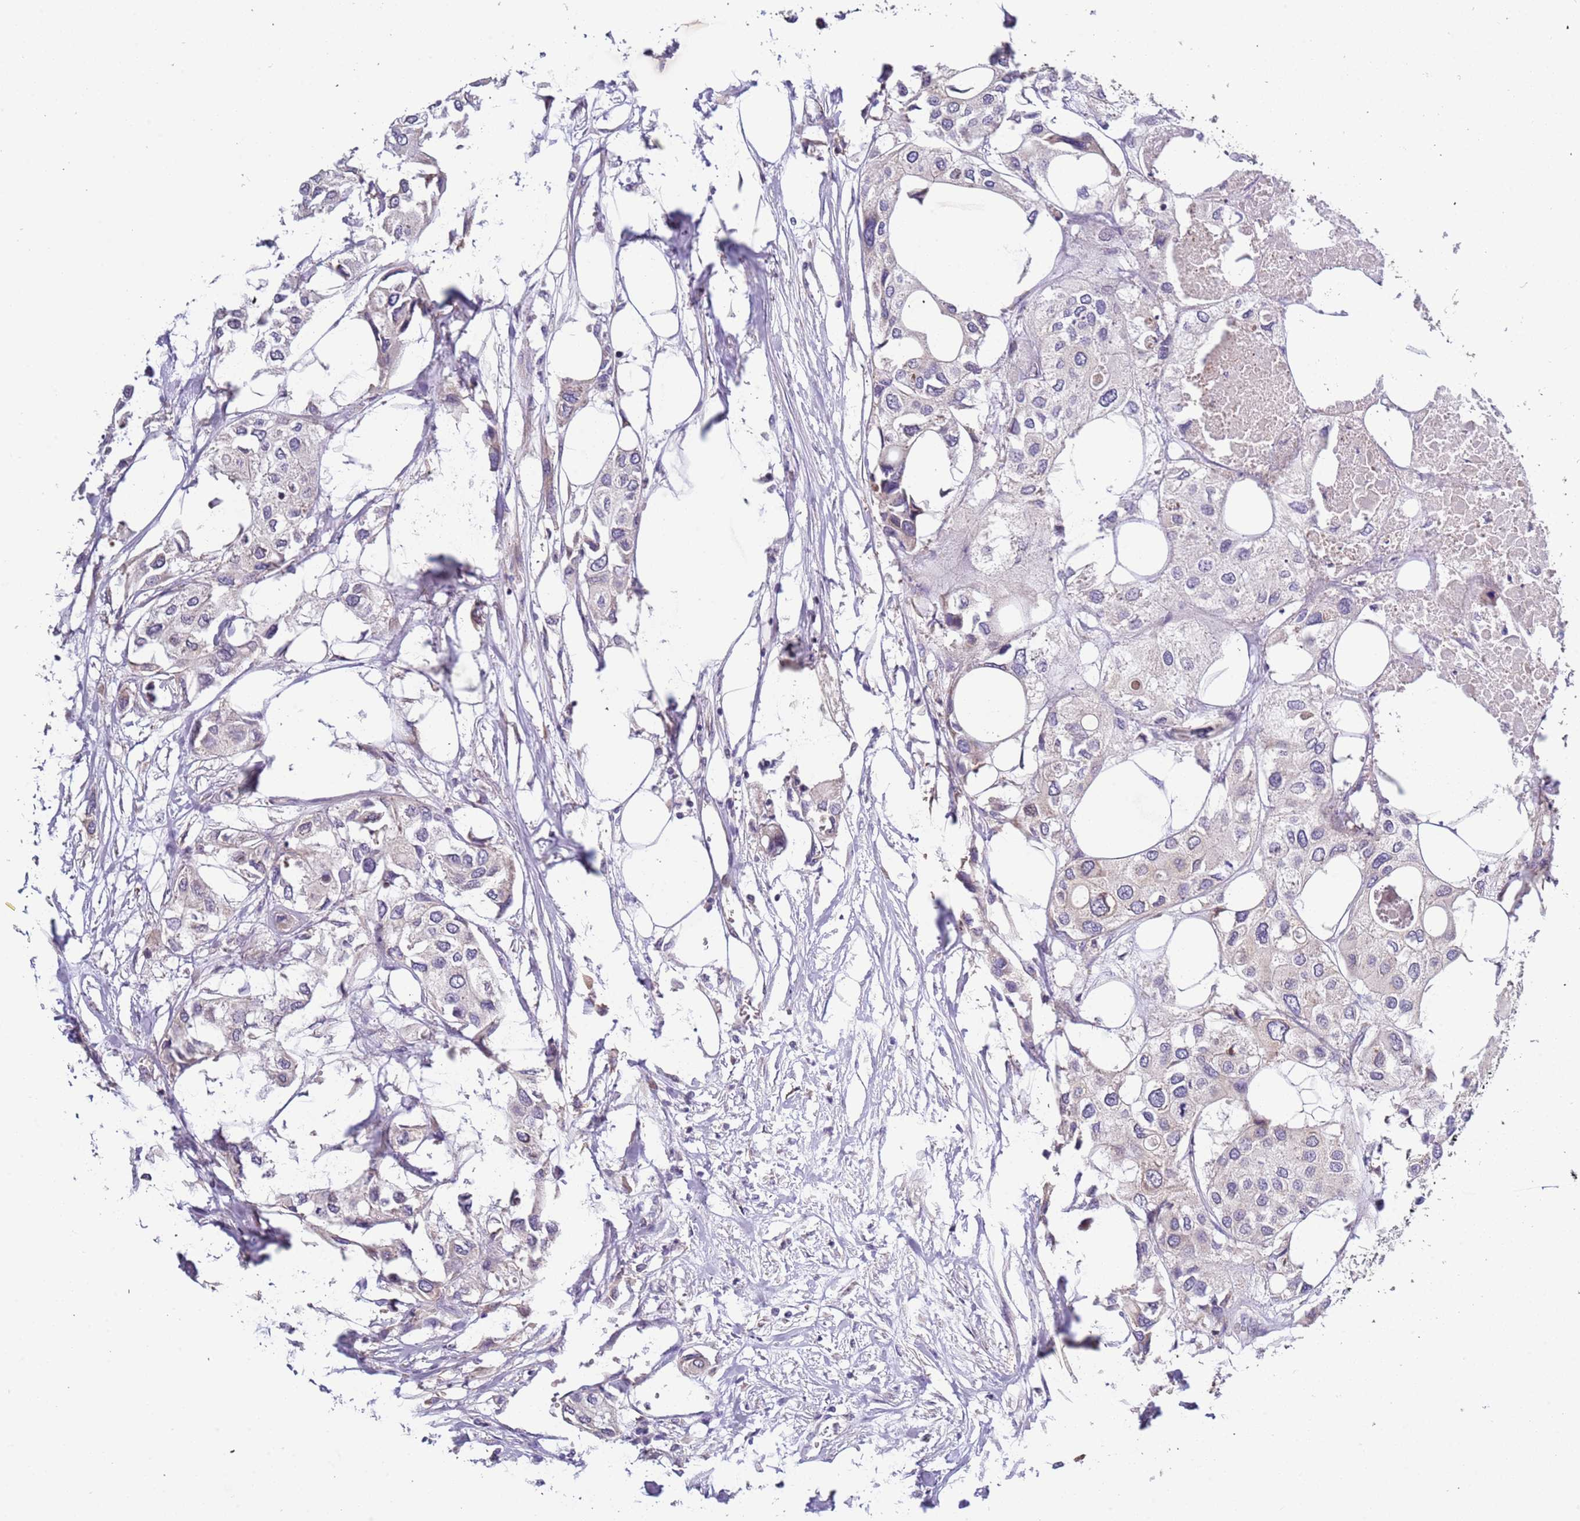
{"staining": {"intensity": "negative", "quantity": "none", "location": "none"}, "tissue": "urothelial cancer", "cell_type": "Tumor cells", "image_type": "cancer", "snomed": [{"axis": "morphology", "description": "Urothelial carcinoma, High grade"}, {"axis": "topography", "description": "Urinary bladder"}], "caption": "An image of urothelial cancer stained for a protein reveals no brown staining in tumor cells.", "gene": "LAMB4", "patient": {"sex": "male", "age": 64}}